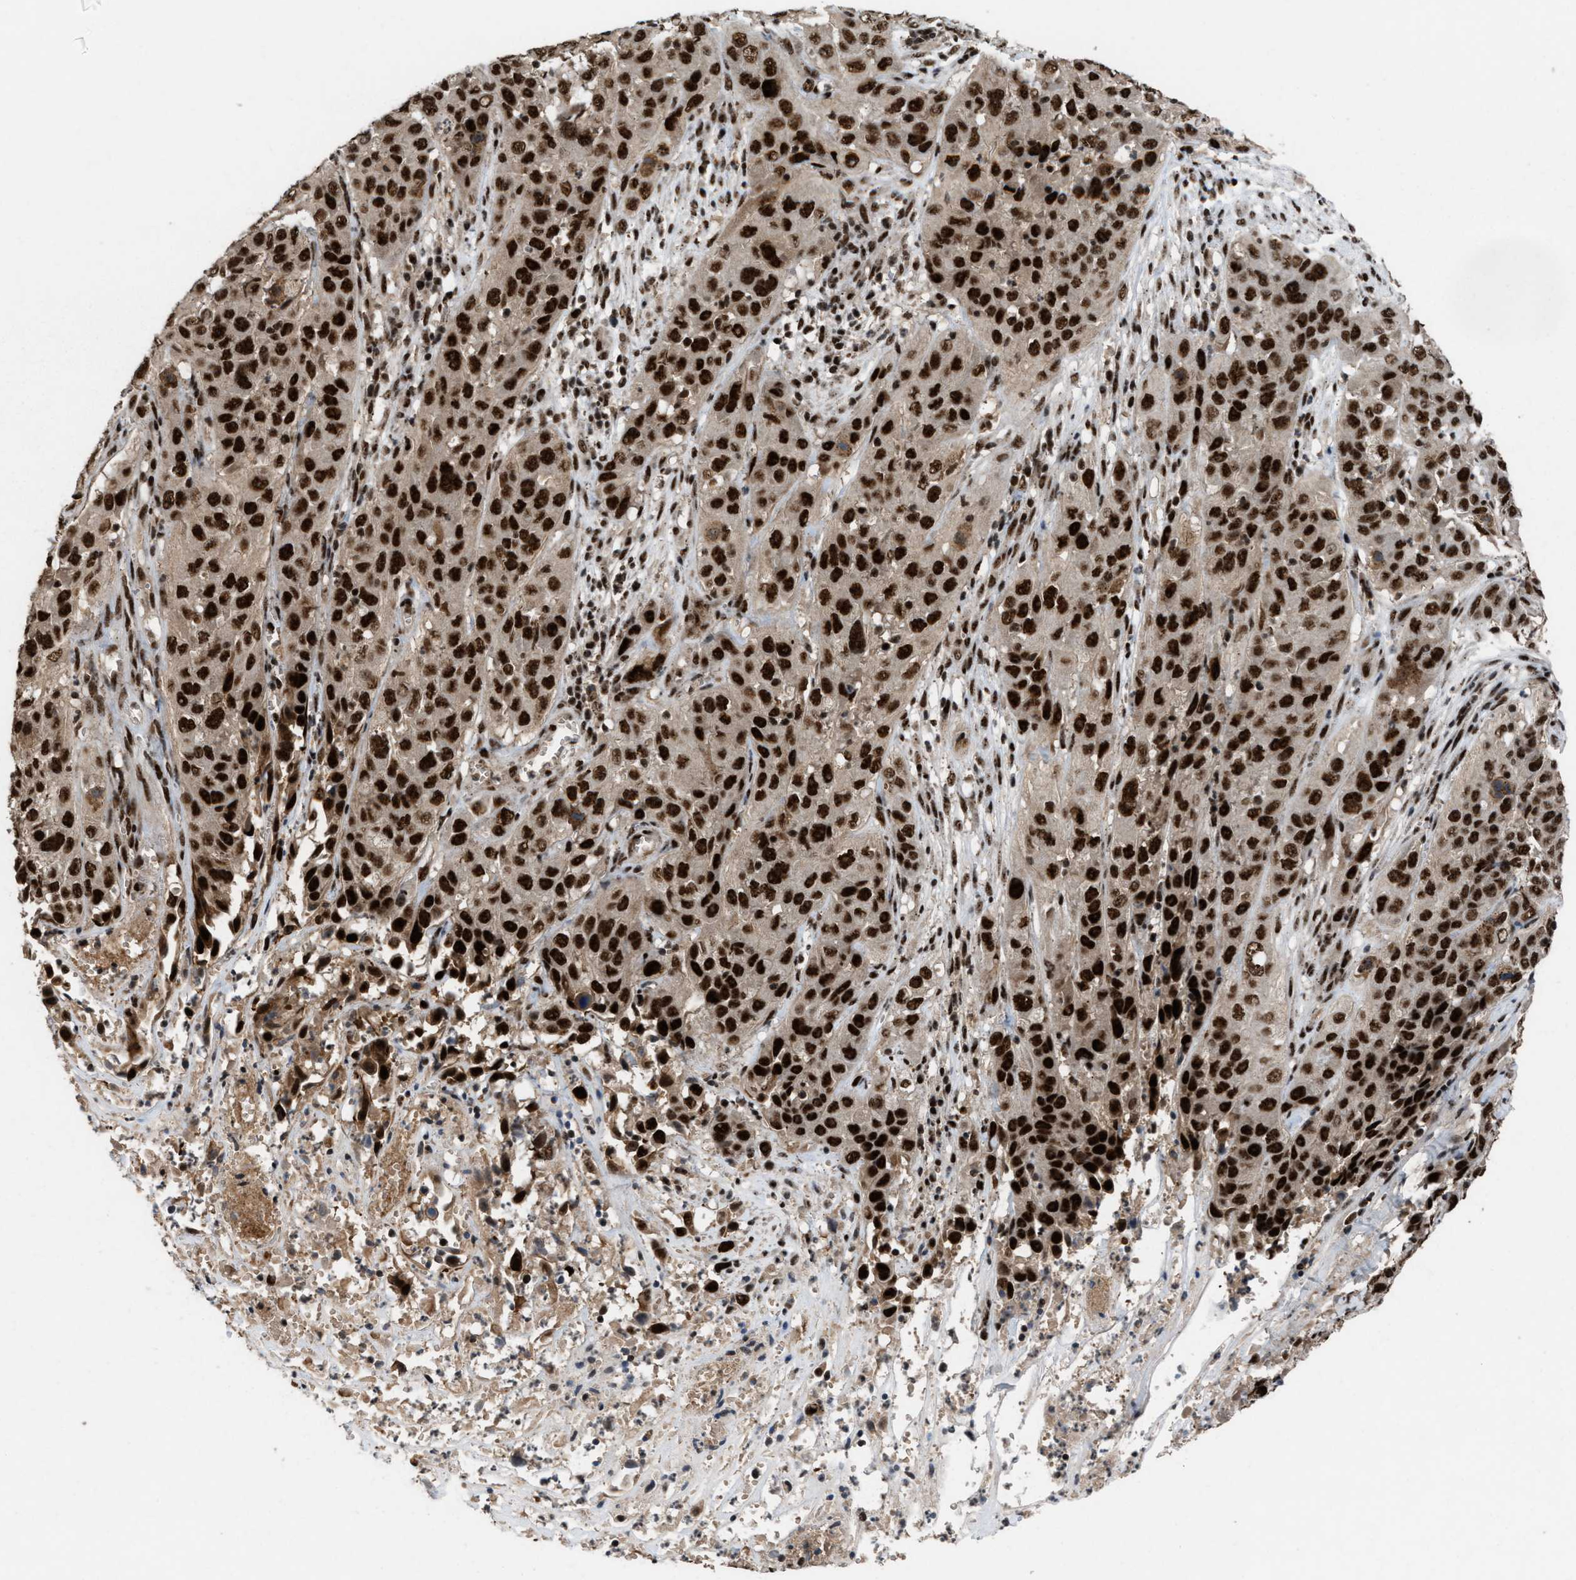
{"staining": {"intensity": "strong", "quantity": ">75%", "location": "nuclear"}, "tissue": "cervical cancer", "cell_type": "Tumor cells", "image_type": "cancer", "snomed": [{"axis": "morphology", "description": "Squamous cell carcinoma, NOS"}, {"axis": "topography", "description": "Cervix"}], "caption": "Brown immunohistochemical staining in cervical cancer displays strong nuclear expression in approximately >75% of tumor cells. The protein of interest is stained brown, and the nuclei are stained in blue (DAB (3,3'-diaminobenzidine) IHC with brightfield microscopy, high magnification).", "gene": "PRPF4", "patient": {"sex": "female", "age": 32}}